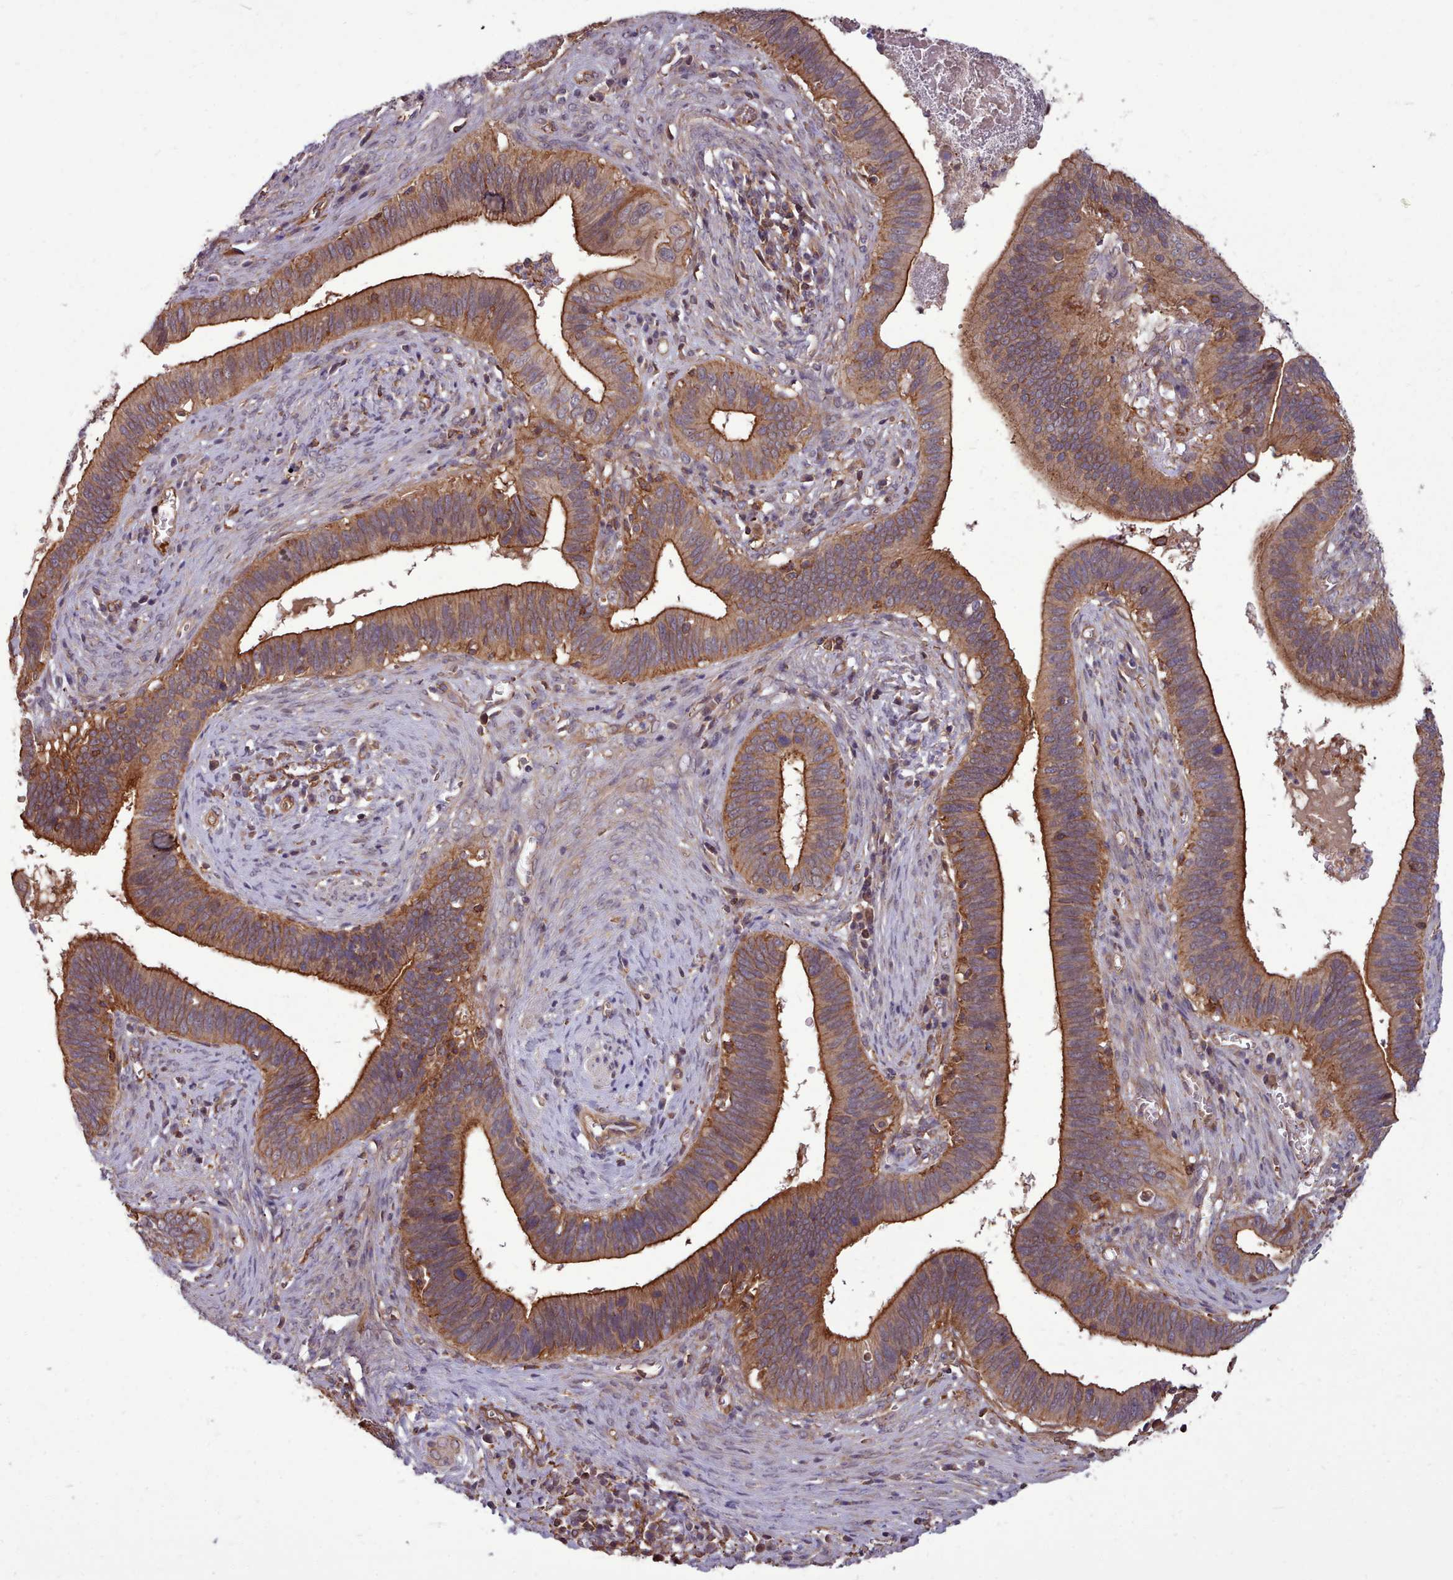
{"staining": {"intensity": "moderate", "quantity": ">75%", "location": "cytoplasmic/membranous"}, "tissue": "cervical cancer", "cell_type": "Tumor cells", "image_type": "cancer", "snomed": [{"axis": "morphology", "description": "Adenocarcinoma, NOS"}, {"axis": "topography", "description": "Cervix"}], "caption": "Brown immunohistochemical staining in adenocarcinoma (cervical) displays moderate cytoplasmic/membranous staining in approximately >75% of tumor cells.", "gene": "STUB1", "patient": {"sex": "female", "age": 42}}